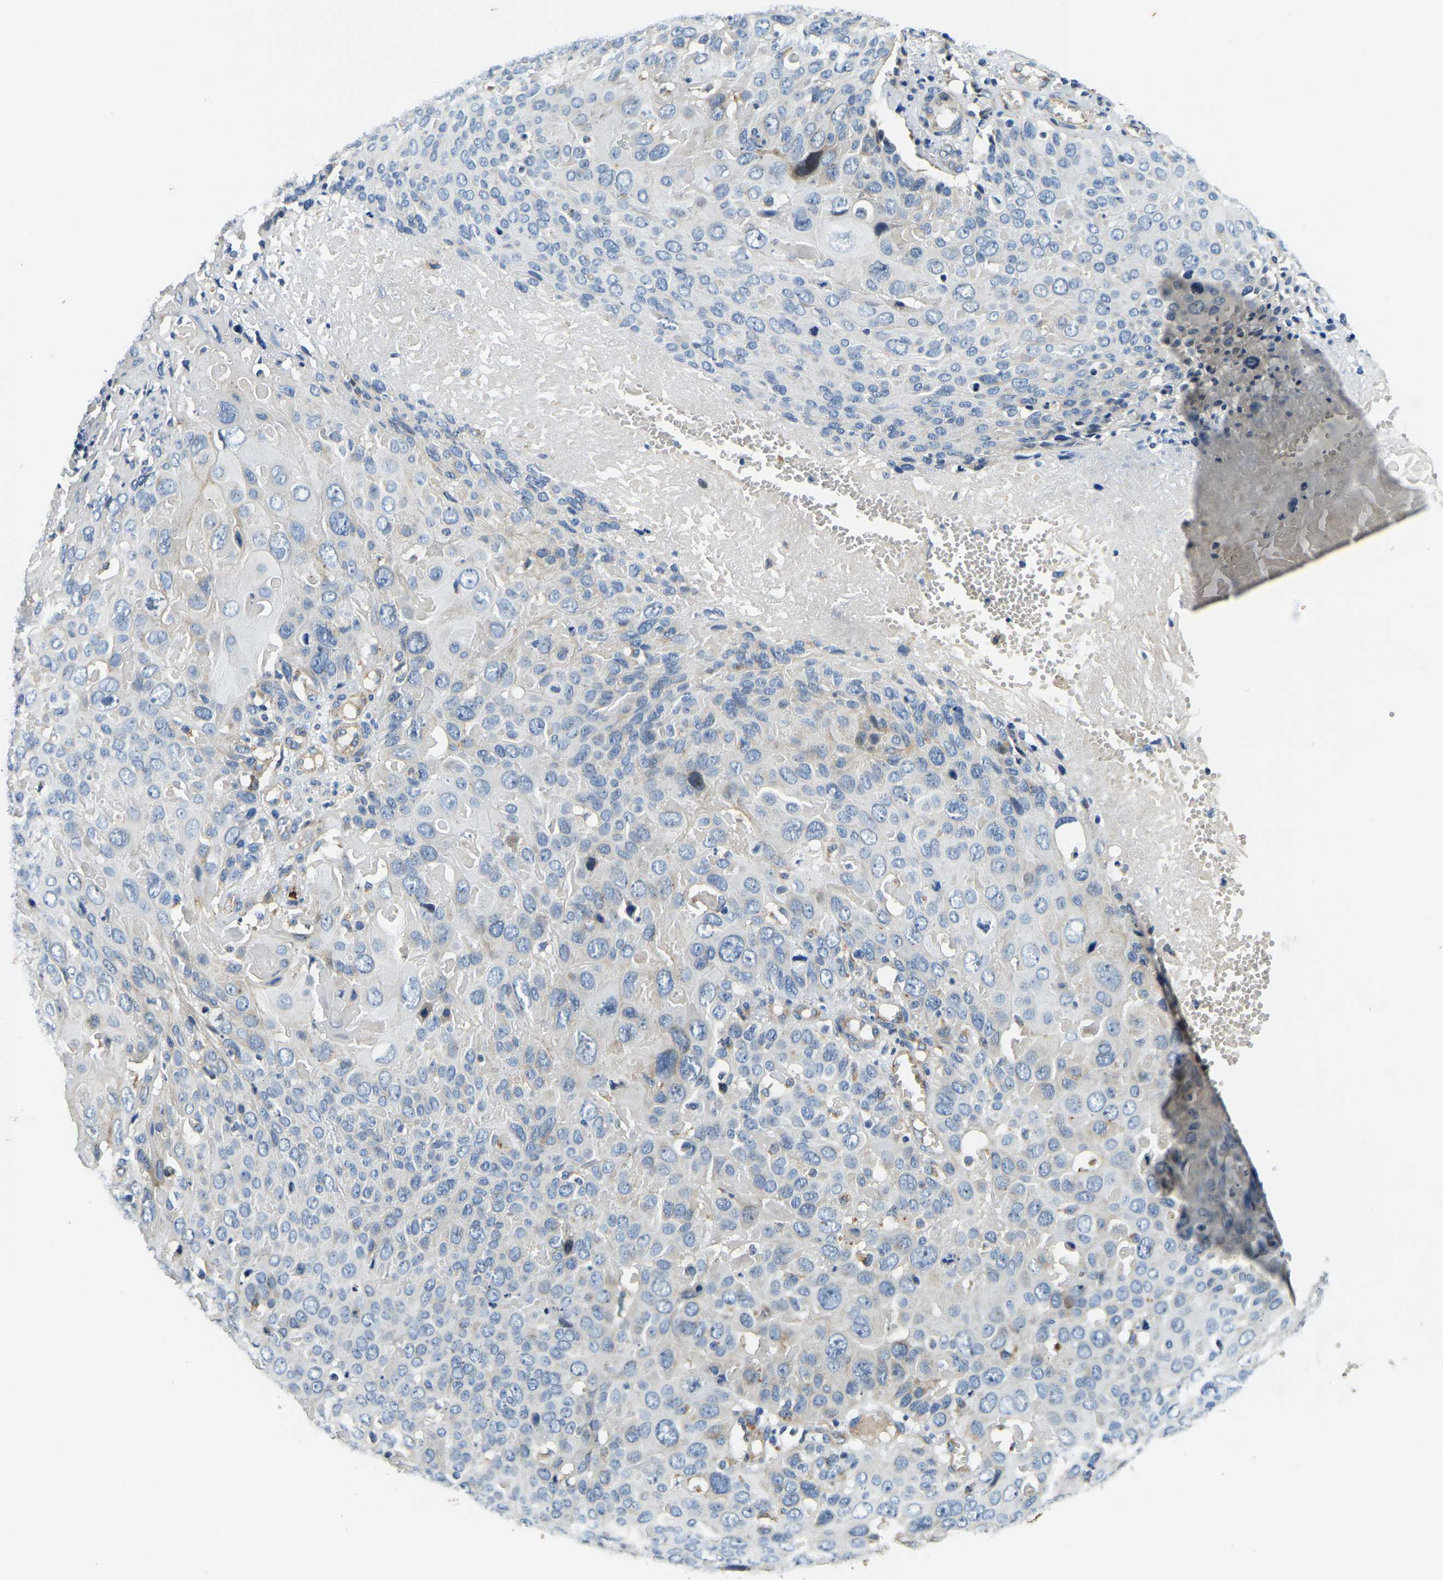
{"staining": {"intensity": "weak", "quantity": "<25%", "location": "cytoplasmic/membranous"}, "tissue": "cervical cancer", "cell_type": "Tumor cells", "image_type": "cancer", "snomed": [{"axis": "morphology", "description": "Squamous cell carcinoma, NOS"}, {"axis": "topography", "description": "Cervix"}], "caption": "Image shows no protein expression in tumor cells of cervical cancer tissue.", "gene": "RNF39", "patient": {"sex": "female", "age": 74}}